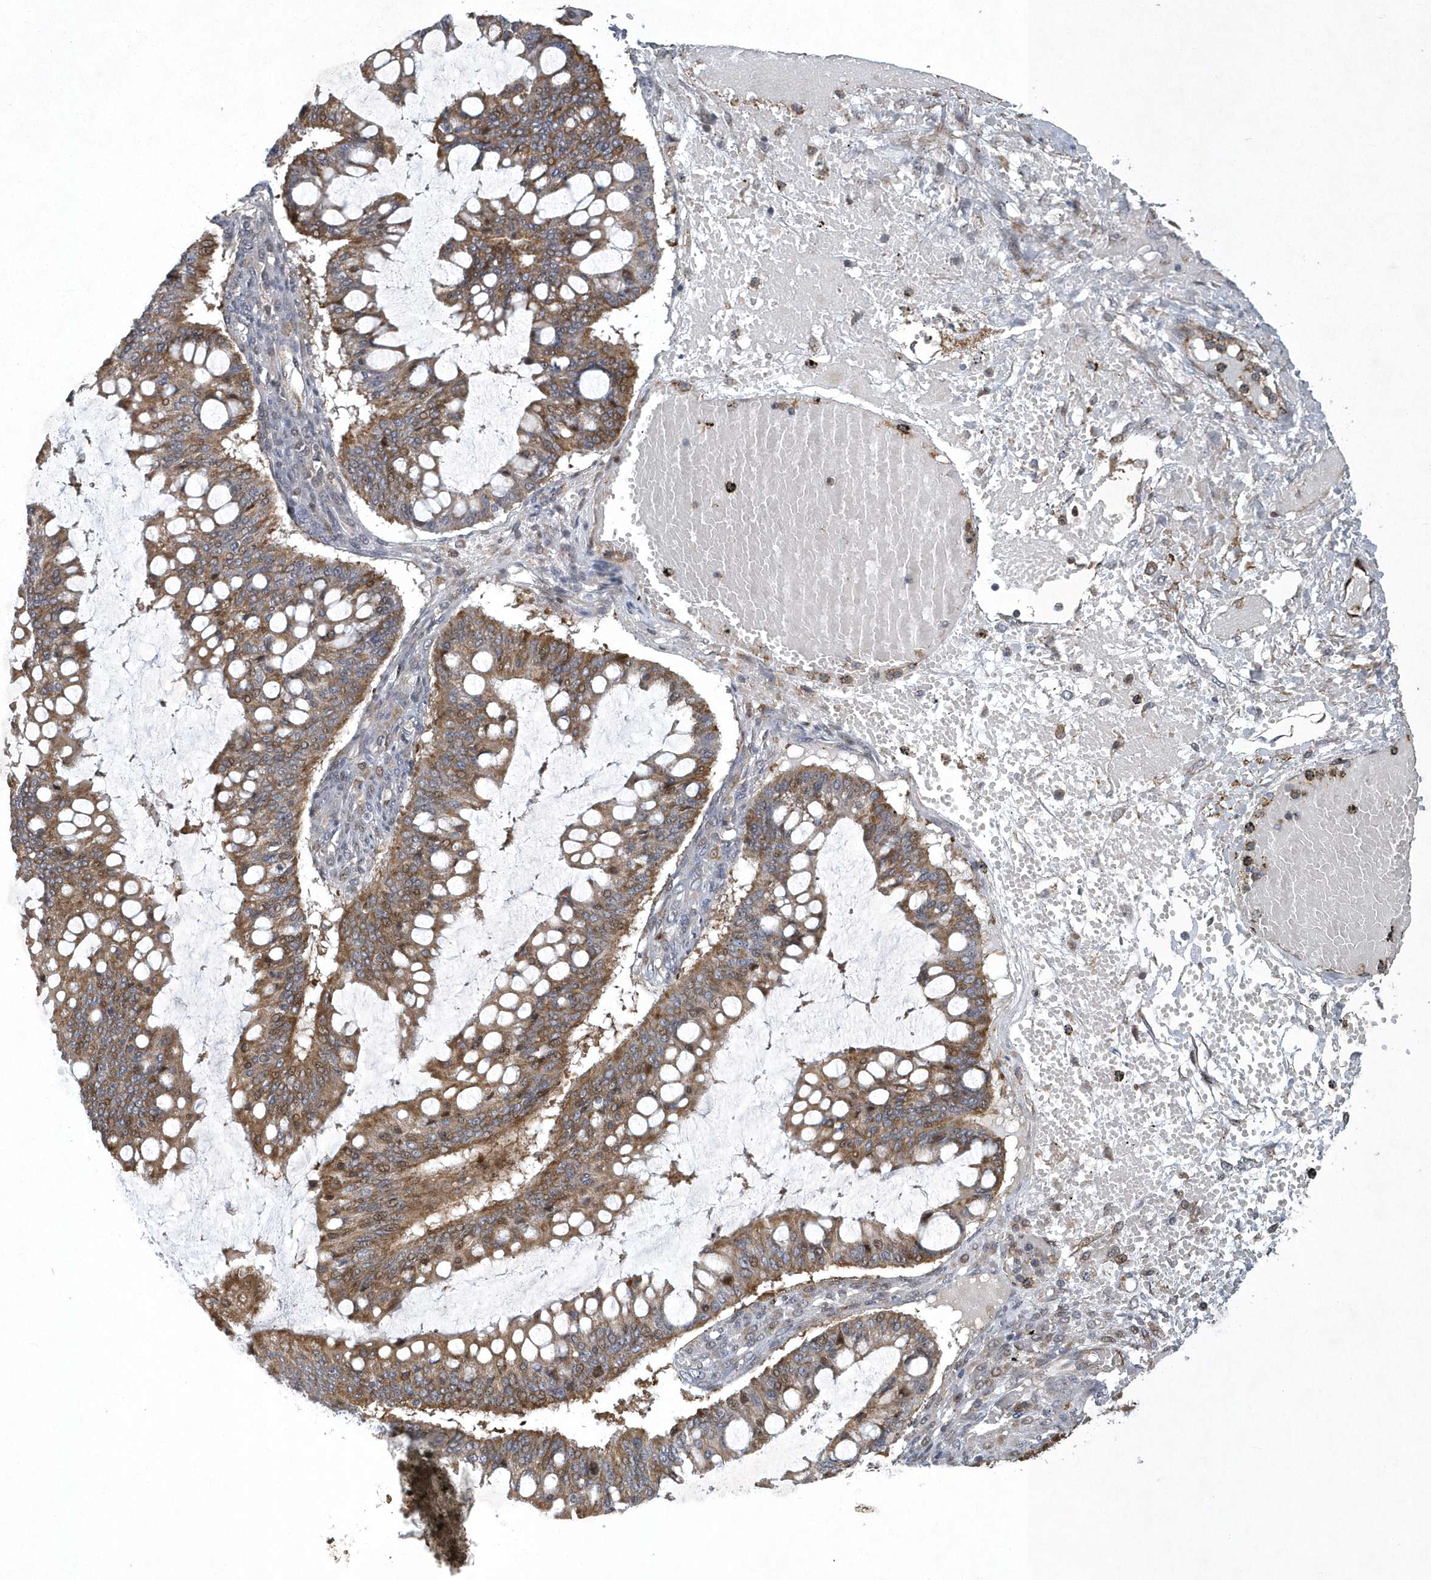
{"staining": {"intensity": "moderate", "quantity": ">75%", "location": "cytoplasmic/membranous"}, "tissue": "ovarian cancer", "cell_type": "Tumor cells", "image_type": "cancer", "snomed": [{"axis": "morphology", "description": "Cystadenocarcinoma, mucinous, NOS"}, {"axis": "topography", "description": "Ovary"}], "caption": "IHC histopathology image of human ovarian mucinous cystadenocarcinoma stained for a protein (brown), which reveals medium levels of moderate cytoplasmic/membranous expression in about >75% of tumor cells.", "gene": "N4BP2", "patient": {"sex": "female", "age": 73}}